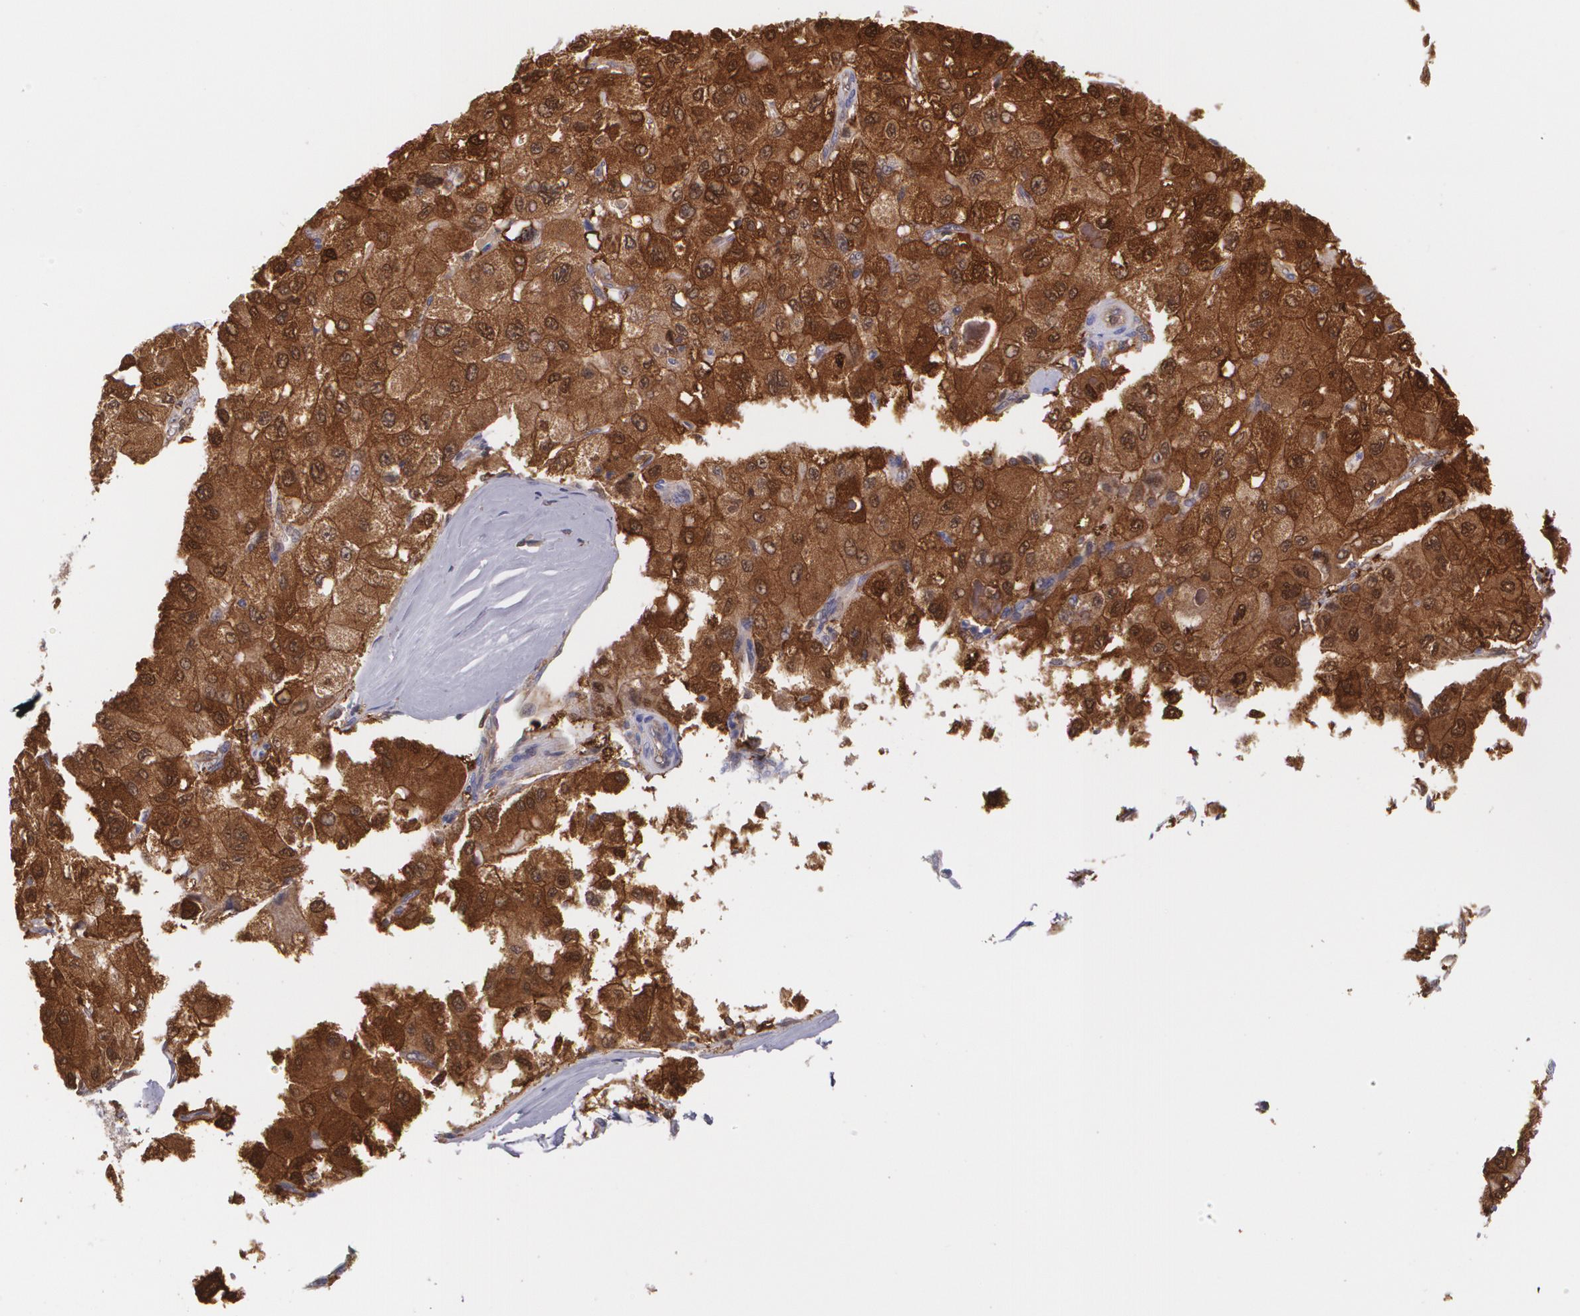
{"staining": {"intensity": "strong", "quantity": ">75%", "location": "cytoplasmic/membranous,nuclear"}, "tissue": "liver cancer", "cell_type": "Tumor cells", "image_type": "cancer", "snomed": [{"axis": "morphology", "description": "Carcinoma, Hepatocellular, NOS"}, {"axis": "topography", "description": "Liver"}], "caption": "Protein staining of liver hepatocellular carcinoma tissue shows strong cytoplasmic/membranous and nuclear expression in approximately >75% of tumor cells. (Brightfield microscopy of DAB IHC at high magnification).", "gene": "HSPH1", "patient": {"sex": "male", "age": 80}}